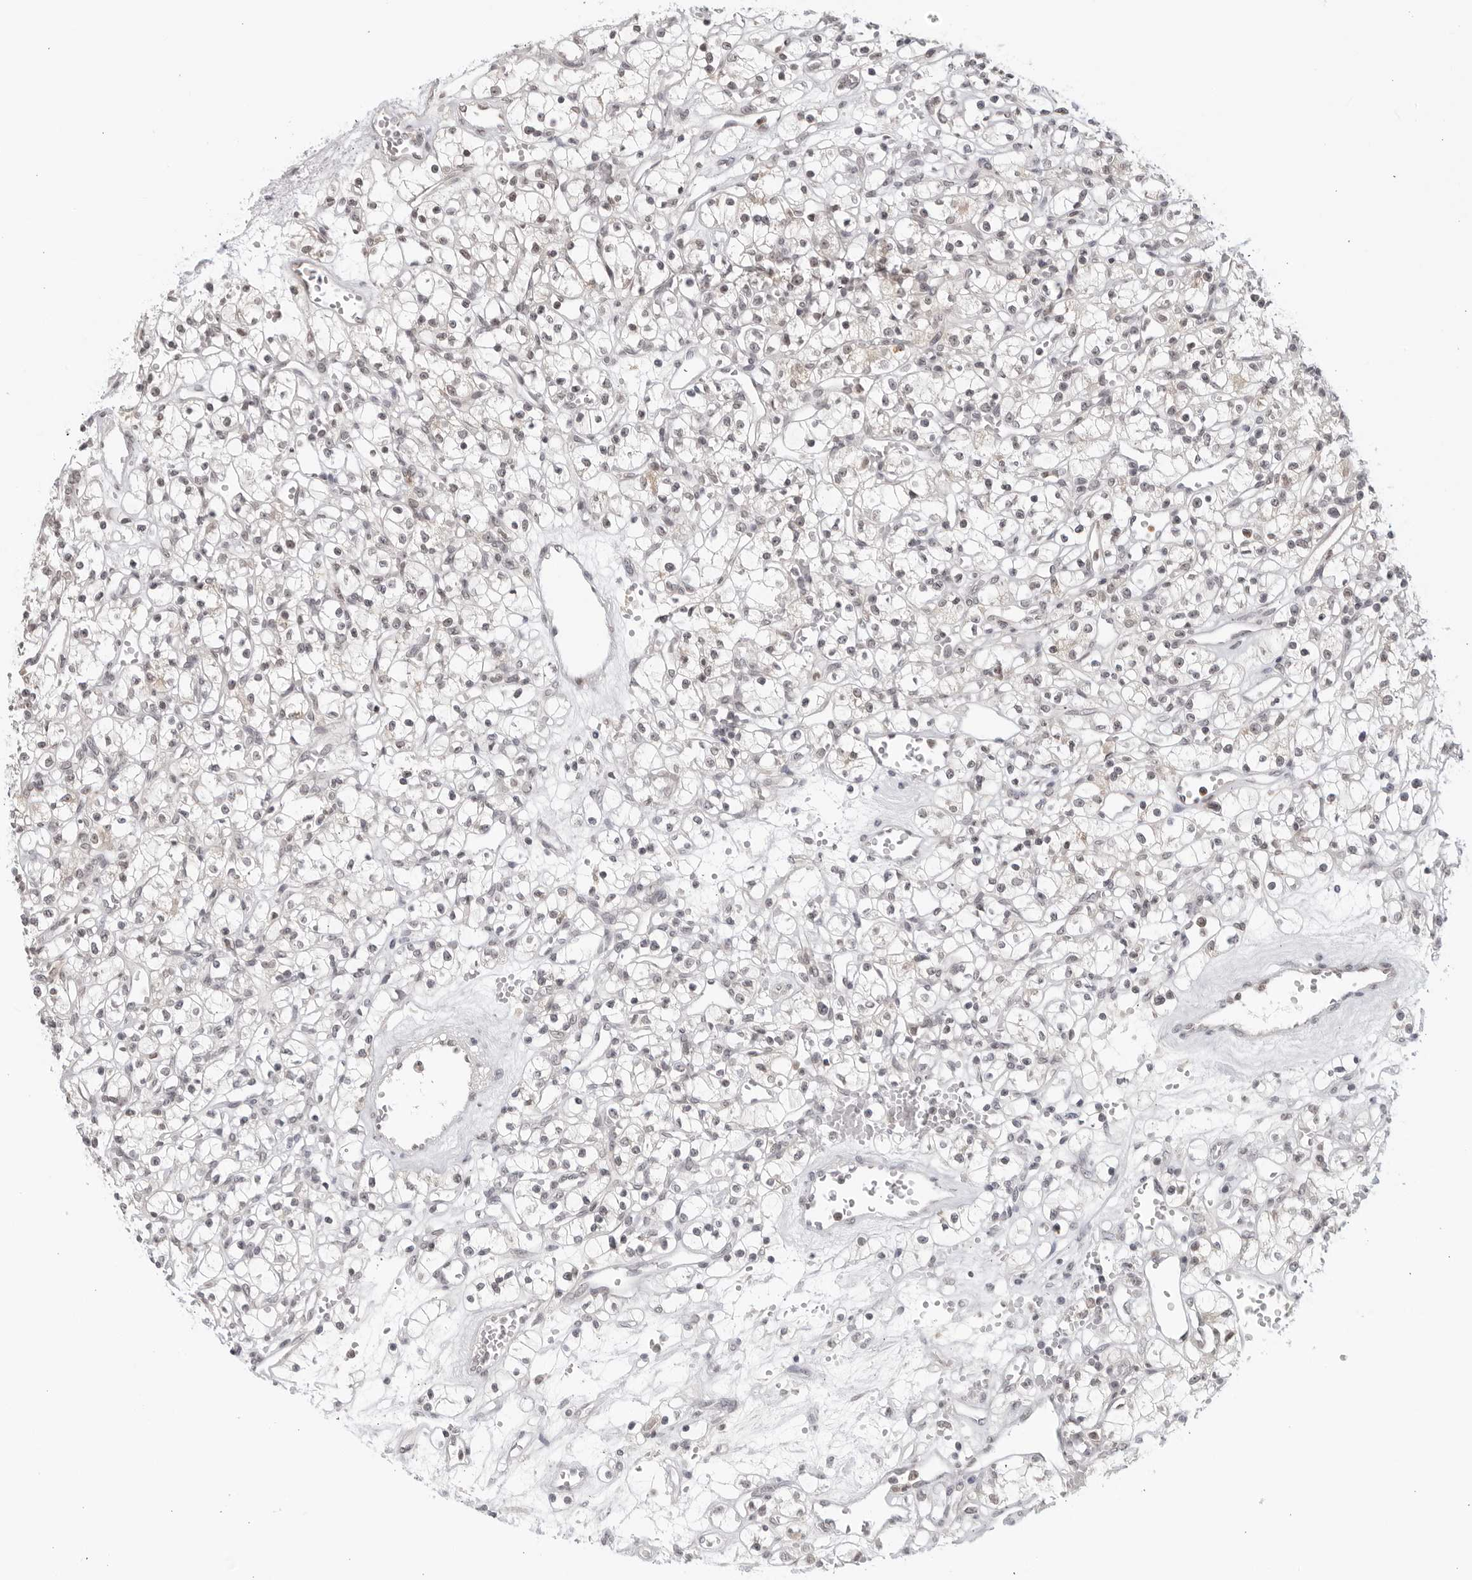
{"staining": {"intensity": "negative", "quantity": "none", "location": "none"}, "tissue": "renal cancer", "cell_type": "Tumor cells", "image_type": "cancer", "snomed": [{"axis": "morphology", "description": "Adenocarcinoma, NOS"}, {"axis": "topography", "description": "Kidney"}], "caption": "Renal cancer was stained to show a protein in brown. There is no significant positivity in tumor cells. (Brightfield microscopy of DAB IHC at high magnification).", "gene": "RAB11FIP3", "patient": {"sex": "female", "age": 59}}